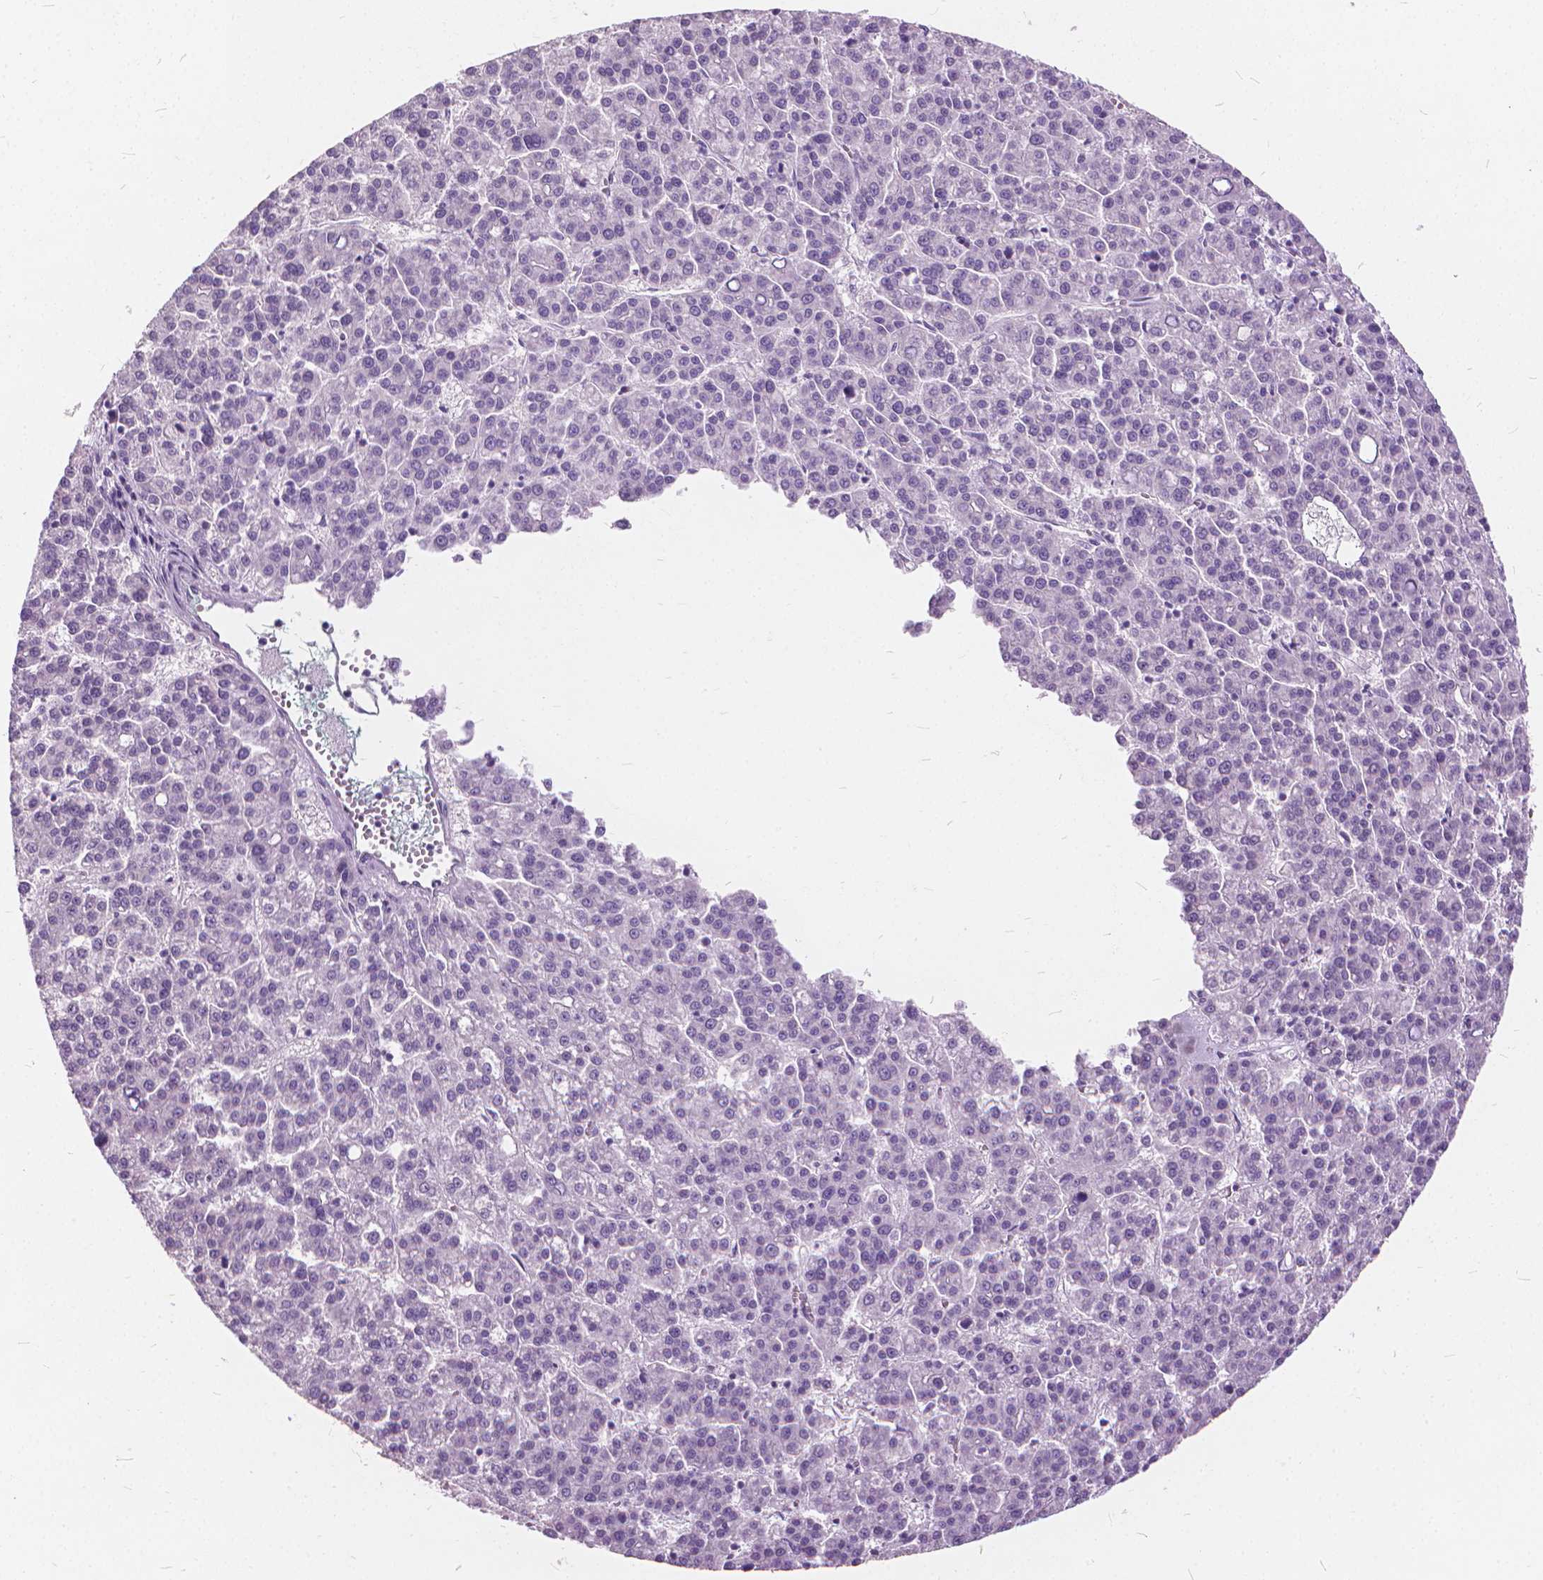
{"staining": {"intensity": "negative", "quantity": "none", "location": "none"}, "tissue": "liver cancer", "cell_type": "Tumor cells", "image_type": "cancer", "snomed": [{"axis": "morphology", "description": "Carcinoma, Hepatocellular, NOS"}, {"axis": "topography", "description": "Liver"}], "caption": "IHC of liver hepatocellular carcinoma demonstrates no expression in tumor cells.", "gene": "DNM1", "patient": {"sex": "female", "age": 58}}